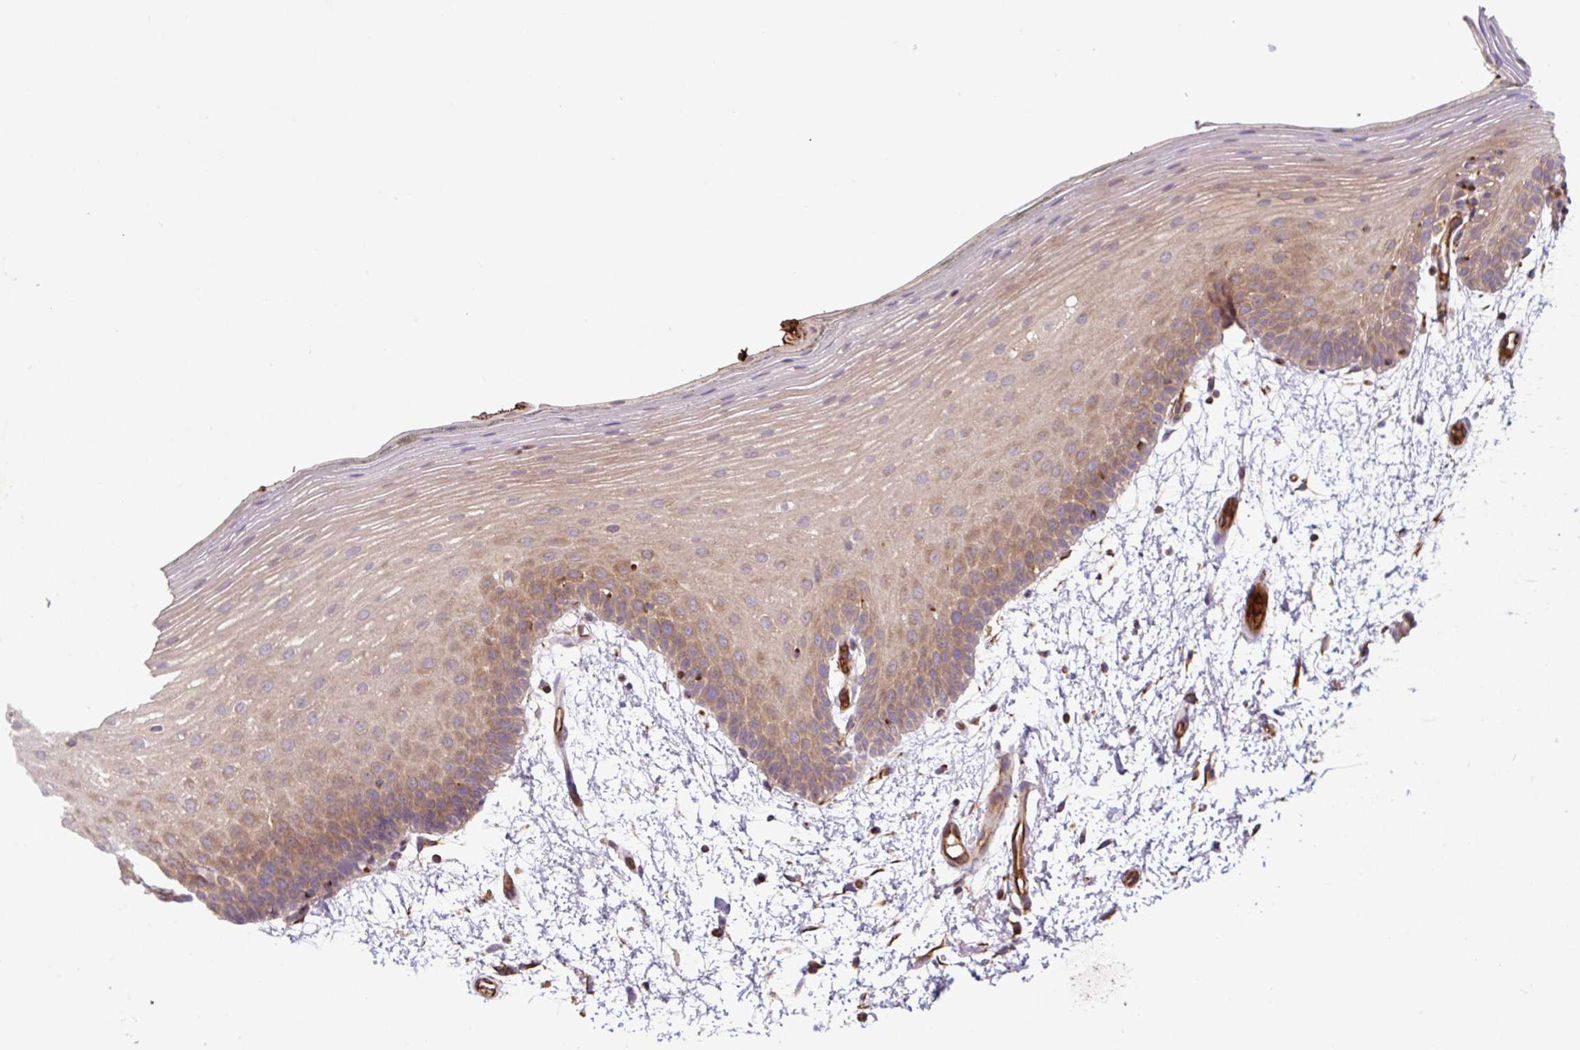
{"staining": {"intensity": "moderate", "quantity": "25%-75%", "location": "cytoplasmic/membranous"}, "tissue": "oral mucosa", "cell_type": "Squamous epithelial cells", "image_type": "normal", "snomed": [{"axis": "morphology", "description": "Normal tissue, NOS"}, {"axis": "morphology", "description": "Squamous cell carcinoma, NOS"}, {"axis": "topography", "description": "Oral tissue"}, {"axis": "topography", "description": "Head-Neck"}], "caption": "Oral mucosa stained with a brown dye demonstrates moderate cytoplasmic/membranous positive staining in about 25%-75% of squamous epithelial cells.", "gene": "APOBEC3D", "patient": {"sex": "female", "age": 81}}